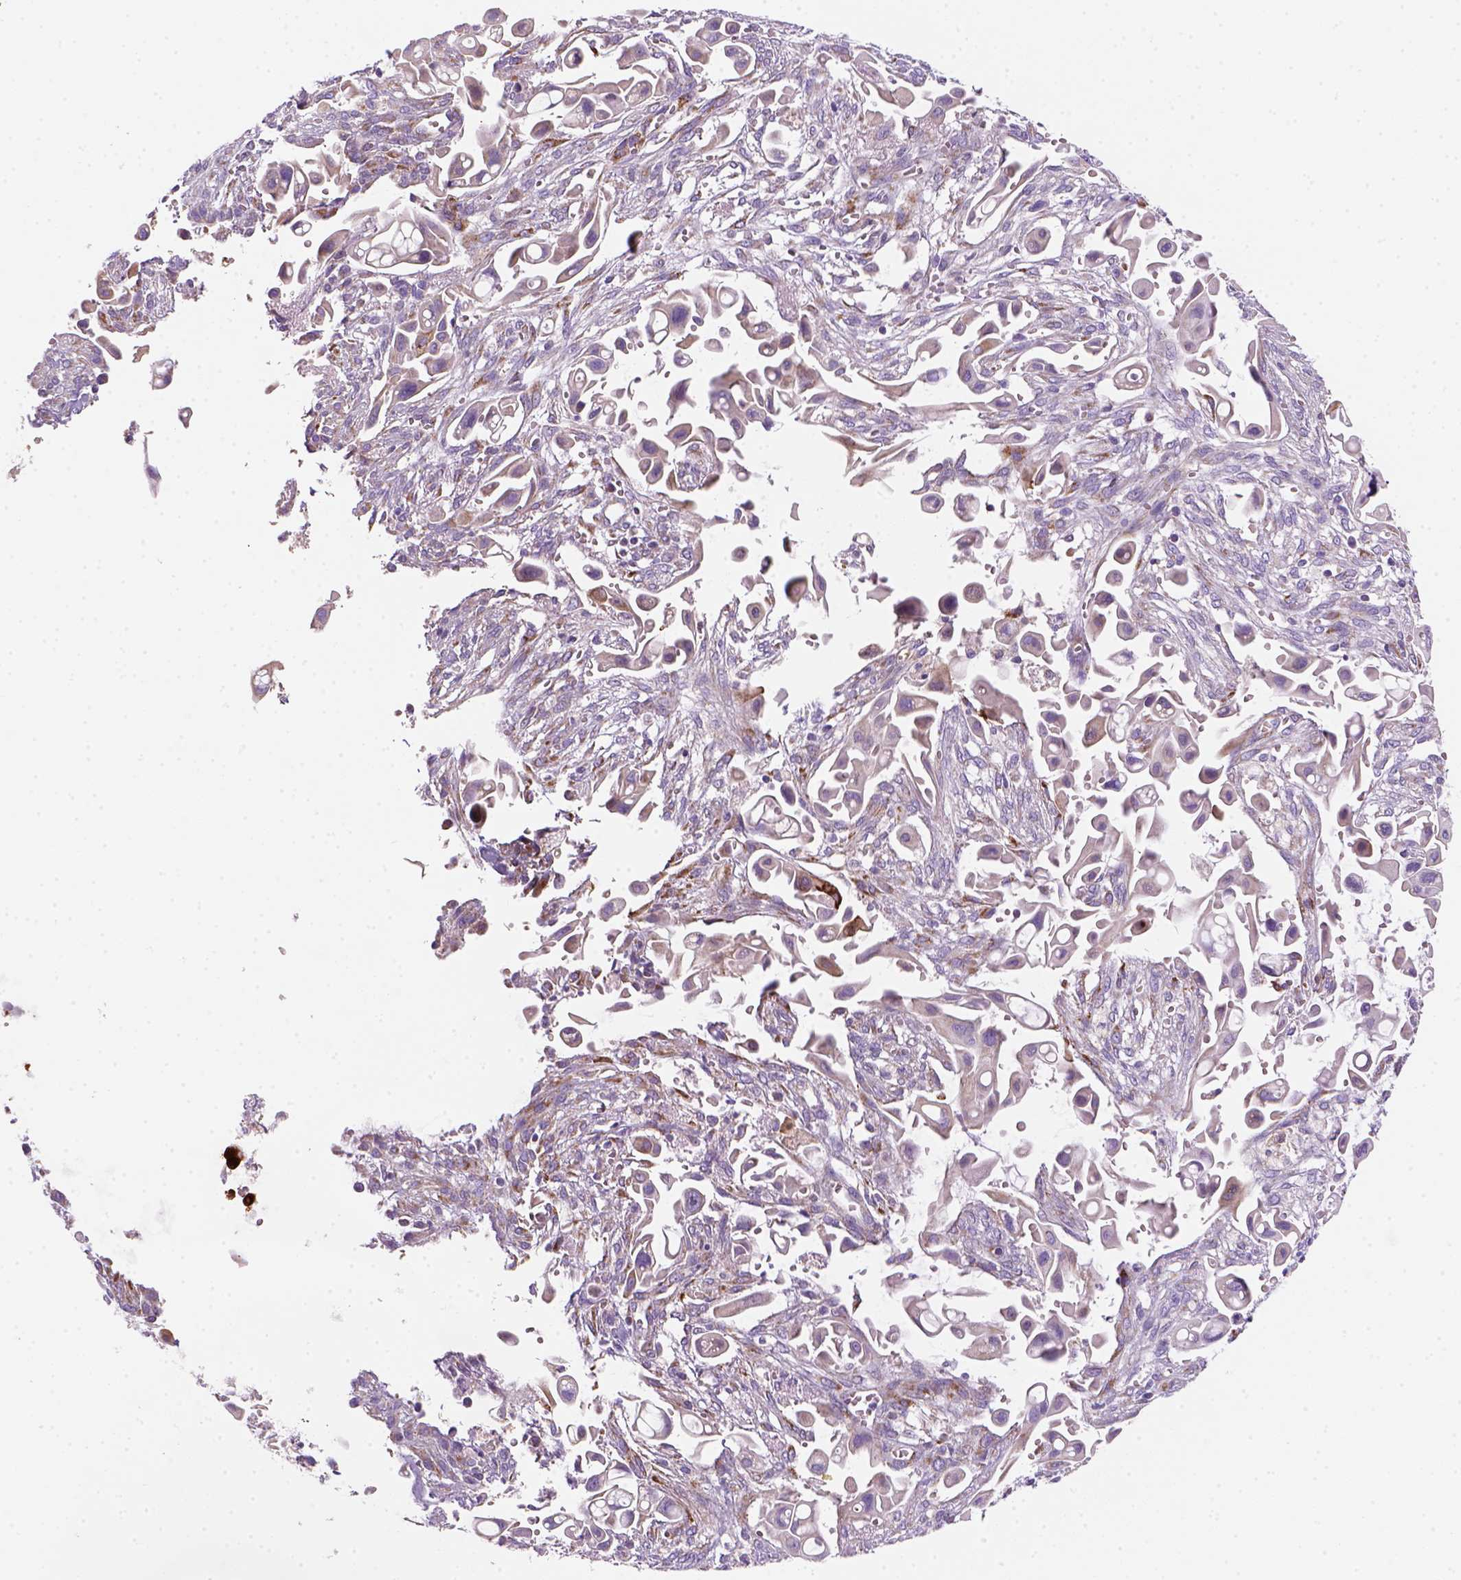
{"staining": {"intensity": "weak", "quantity": "25%-75%", "location": "cytoplasmic/membranous"}, "tissue": "pancreatic cancer", "cell_type": "Tumor cells", "image_type": "cancer", "snomed": [{"axis": "morphology", "description": "Adenocarcinoma, NOS"}, {"axis": "topography", "description": "Pancreas"}], "caption": "About 25%-75% of tumor cells in pancreatic cancer show weak cytoplasmic/membranous protein positivity as visualized by brown immunohistochemical staining.", "gene": "CES2", "patient": {"sex": "male", "age": 50}}